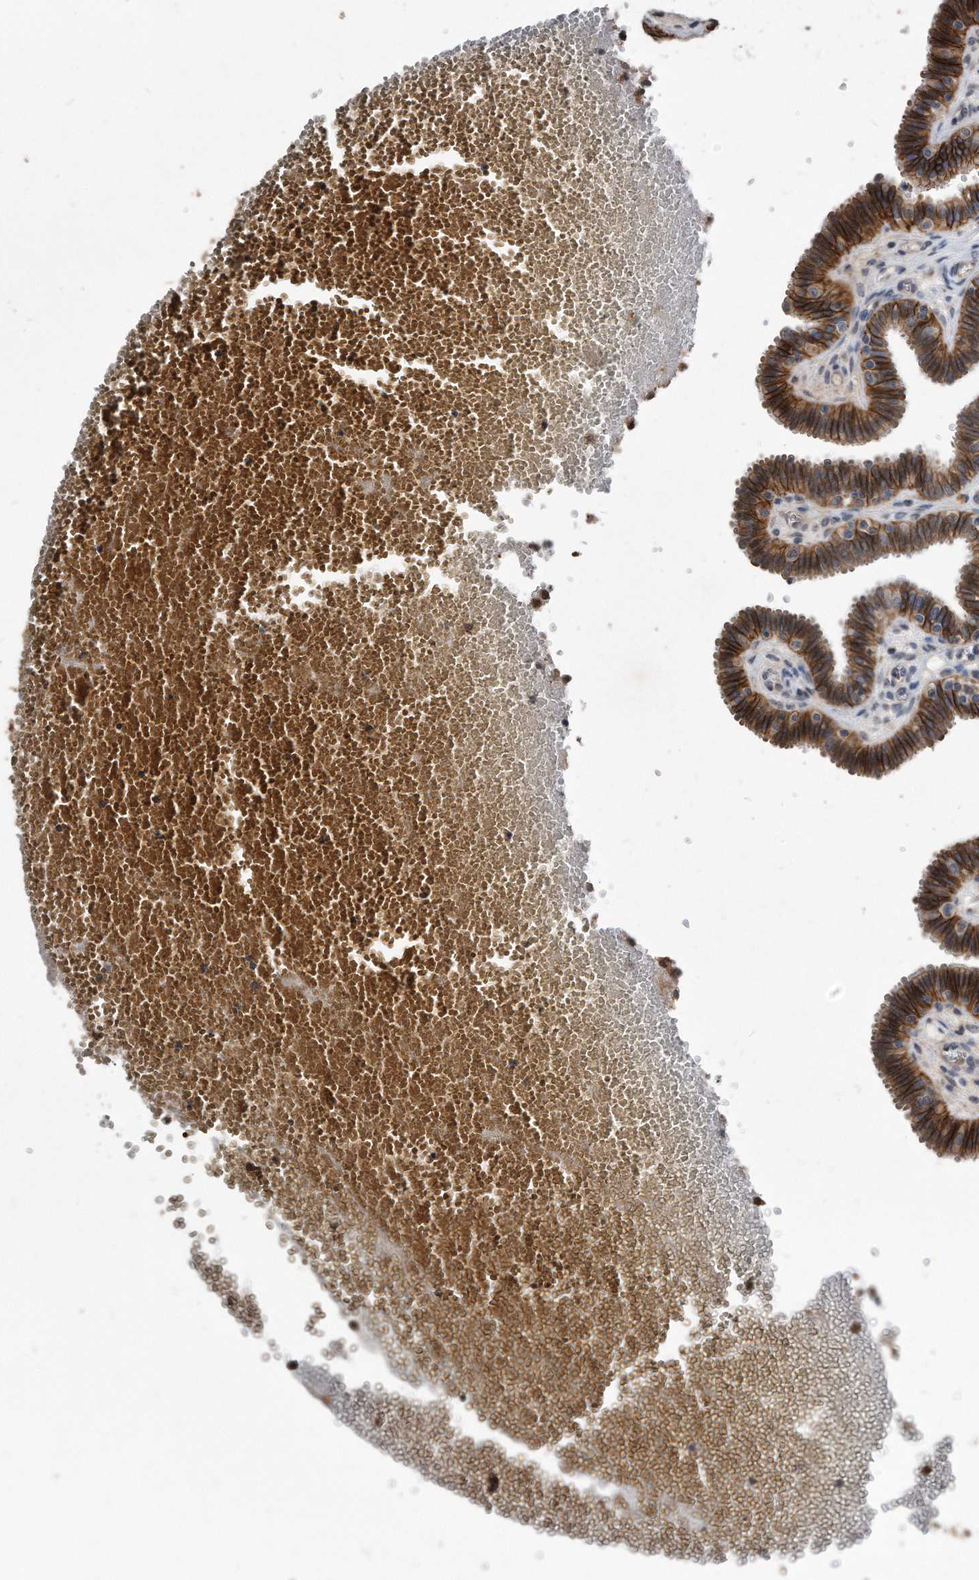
{"staining": {"intensity": "strong", "quantity": ">75%", "location": "cytoplasmic/membranous"}, "tissue": "fallopian tube", "cell_type": "Glandular cells", "image_type": "normal", "snomed": [{"axis": "morphology", "description": "Normal tissue, NOS"}, {"axis": "topography", "description": "Fallopian tube"}, {"axis": "topography", "description": "Placenta"}], "caption": "A brown stain highlights strong cytoplasmic/membranous staining of a protein in glandular cells of unremarkable fallopian tube.", "gene": "IL20RA", "patient": {"sex": "female", "age": 32}}